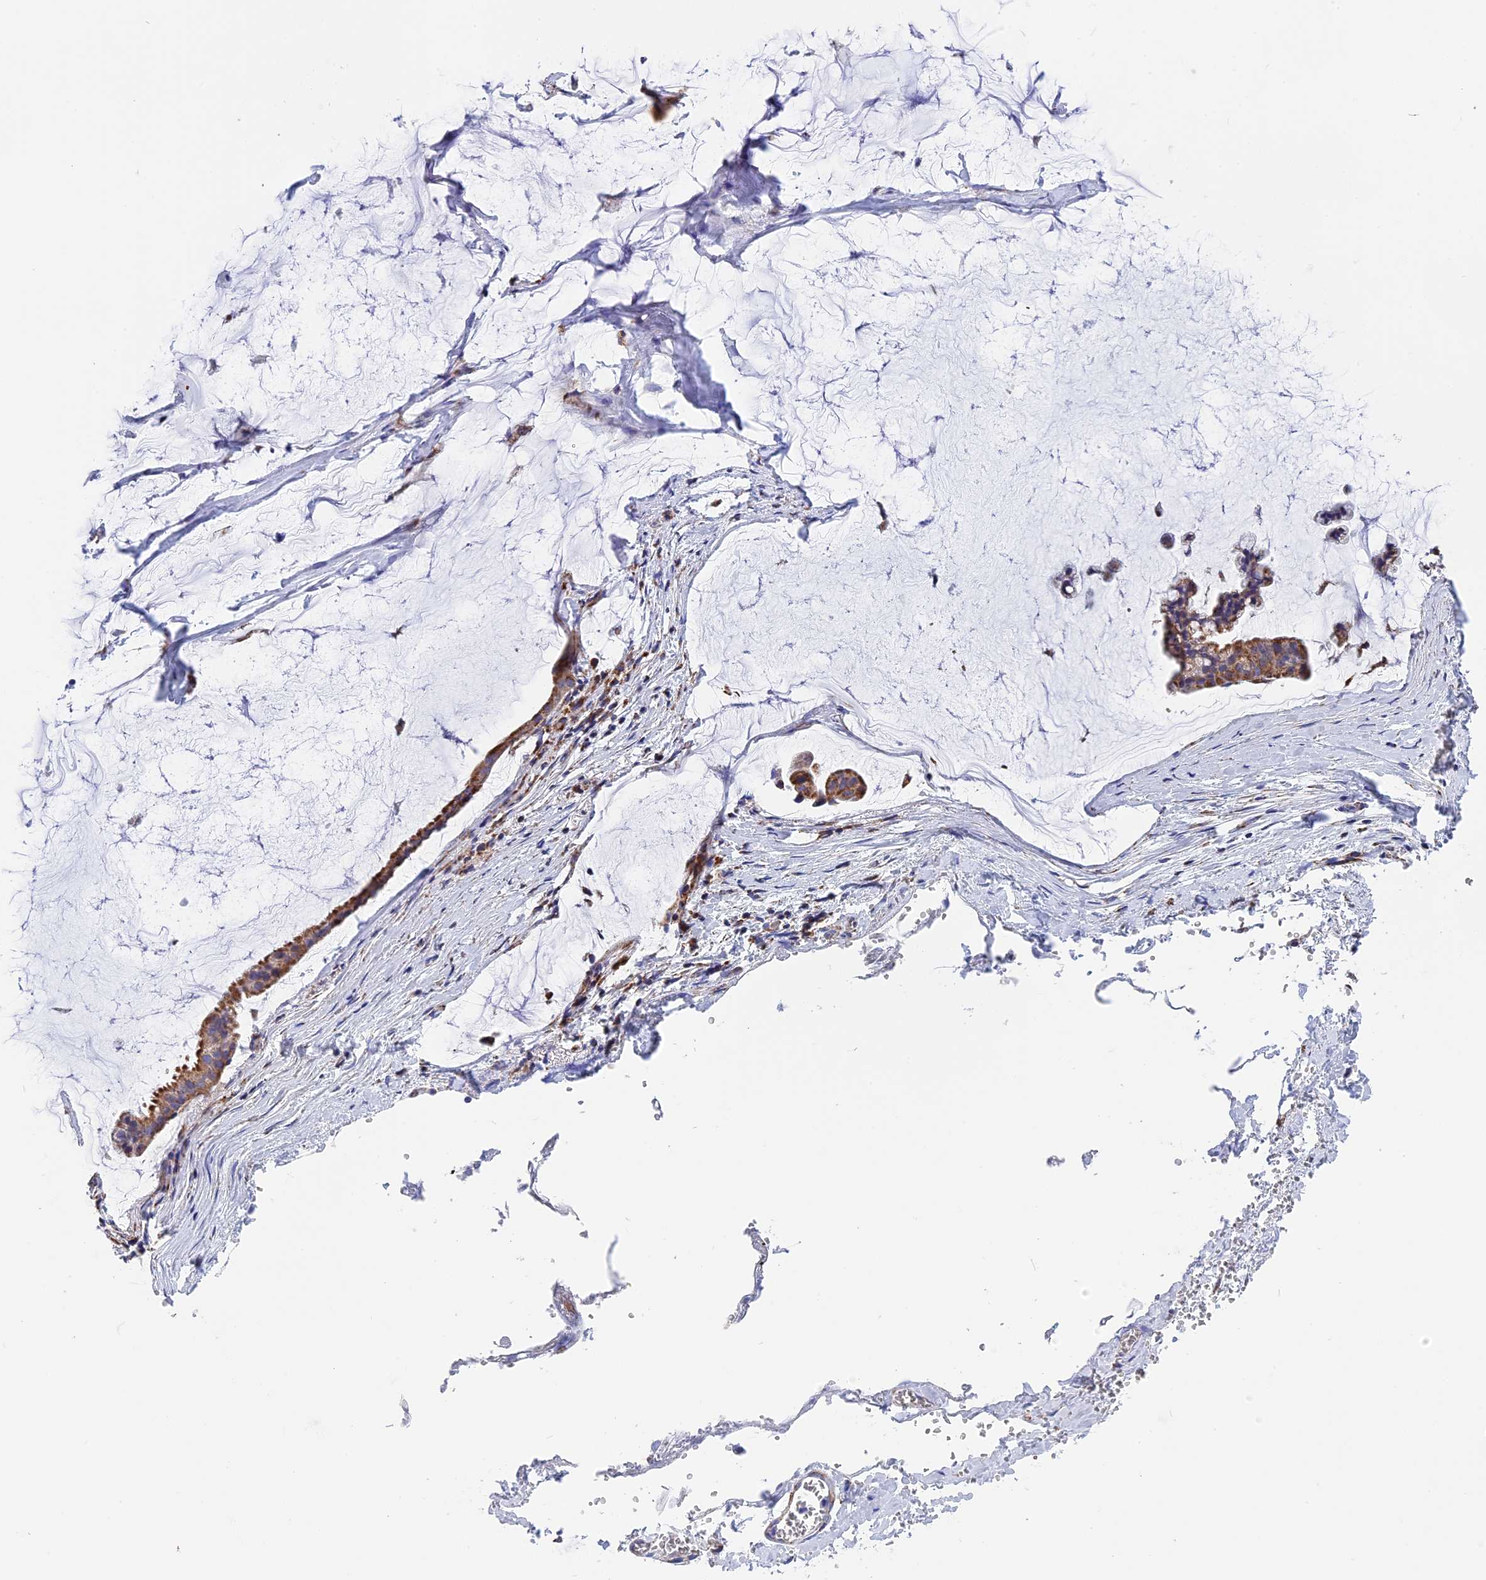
{"staining": {"intensity": "moderate", "quantity": ">75%", "location": "cytoplasmic/membranous"}, "tissue": "ovarian cancer", "cell_type": "Tumor cells", "image_type": "cancer", "snomed": [{"axis": "morphology", "description": "Cystadenocarcinoma, mucinous, NOS"}, {"axis": "topography", "description": "Ovary"}], "caption": "The immunohistochemical stain highlights moderate cytoplasmic/membranous staining in tumor cells of ovarian cancer tissue. The protein of interest is shown in brown color, while the nuclei are stained blue.", "gene": "NDUFA5", "patient": {"sex": "female", "age": 73}}